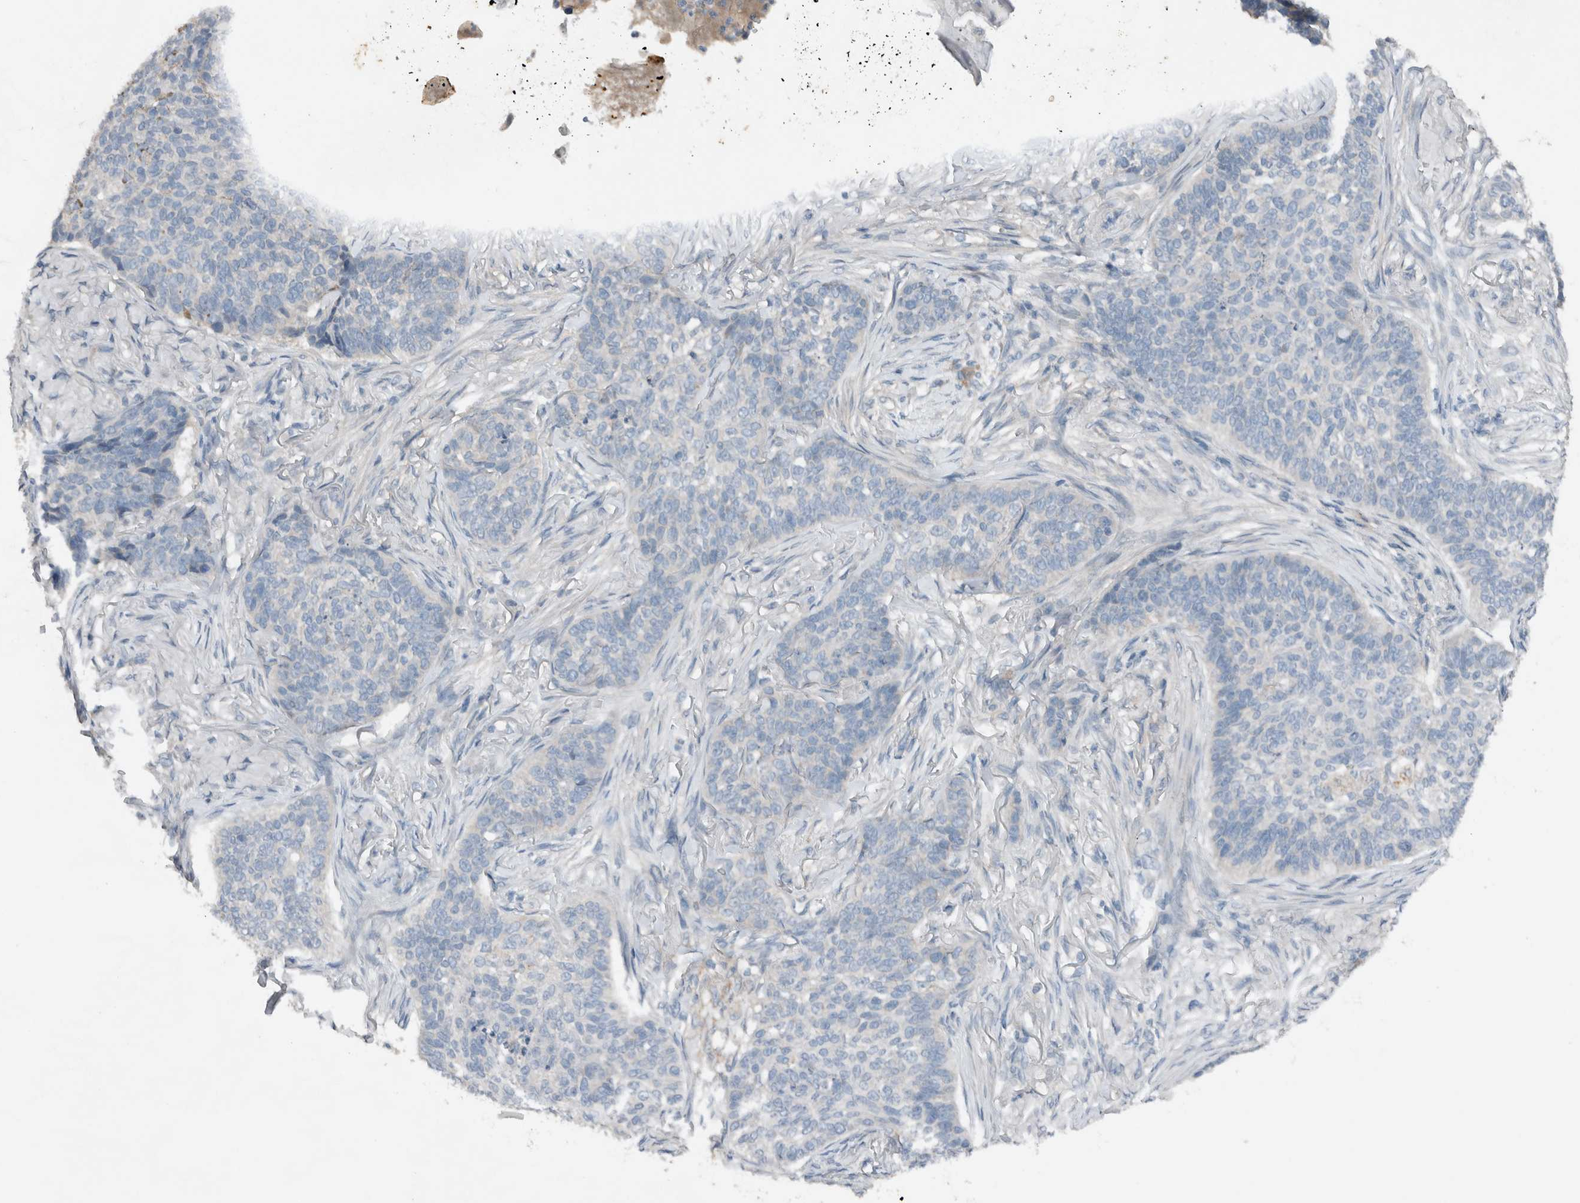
{"staining": {"intensity": "negative", "quantity": "none", "location": "none"}, "tissue": "skin cancer", "cell_type": "Tumor cells", "image_type": "cancer", "snomed": [{"axis": "morphology", "description": "Basal cell carcinoma"}, {"axis": "topography", "description": "Skin"}], "caption": "An immunohistochemistry micrograph of skin cancer is shown. There is no staining in tumor cells of skin cancer.", "gene": "UGCG", "patient": {"sex": "male", "age": 85}}